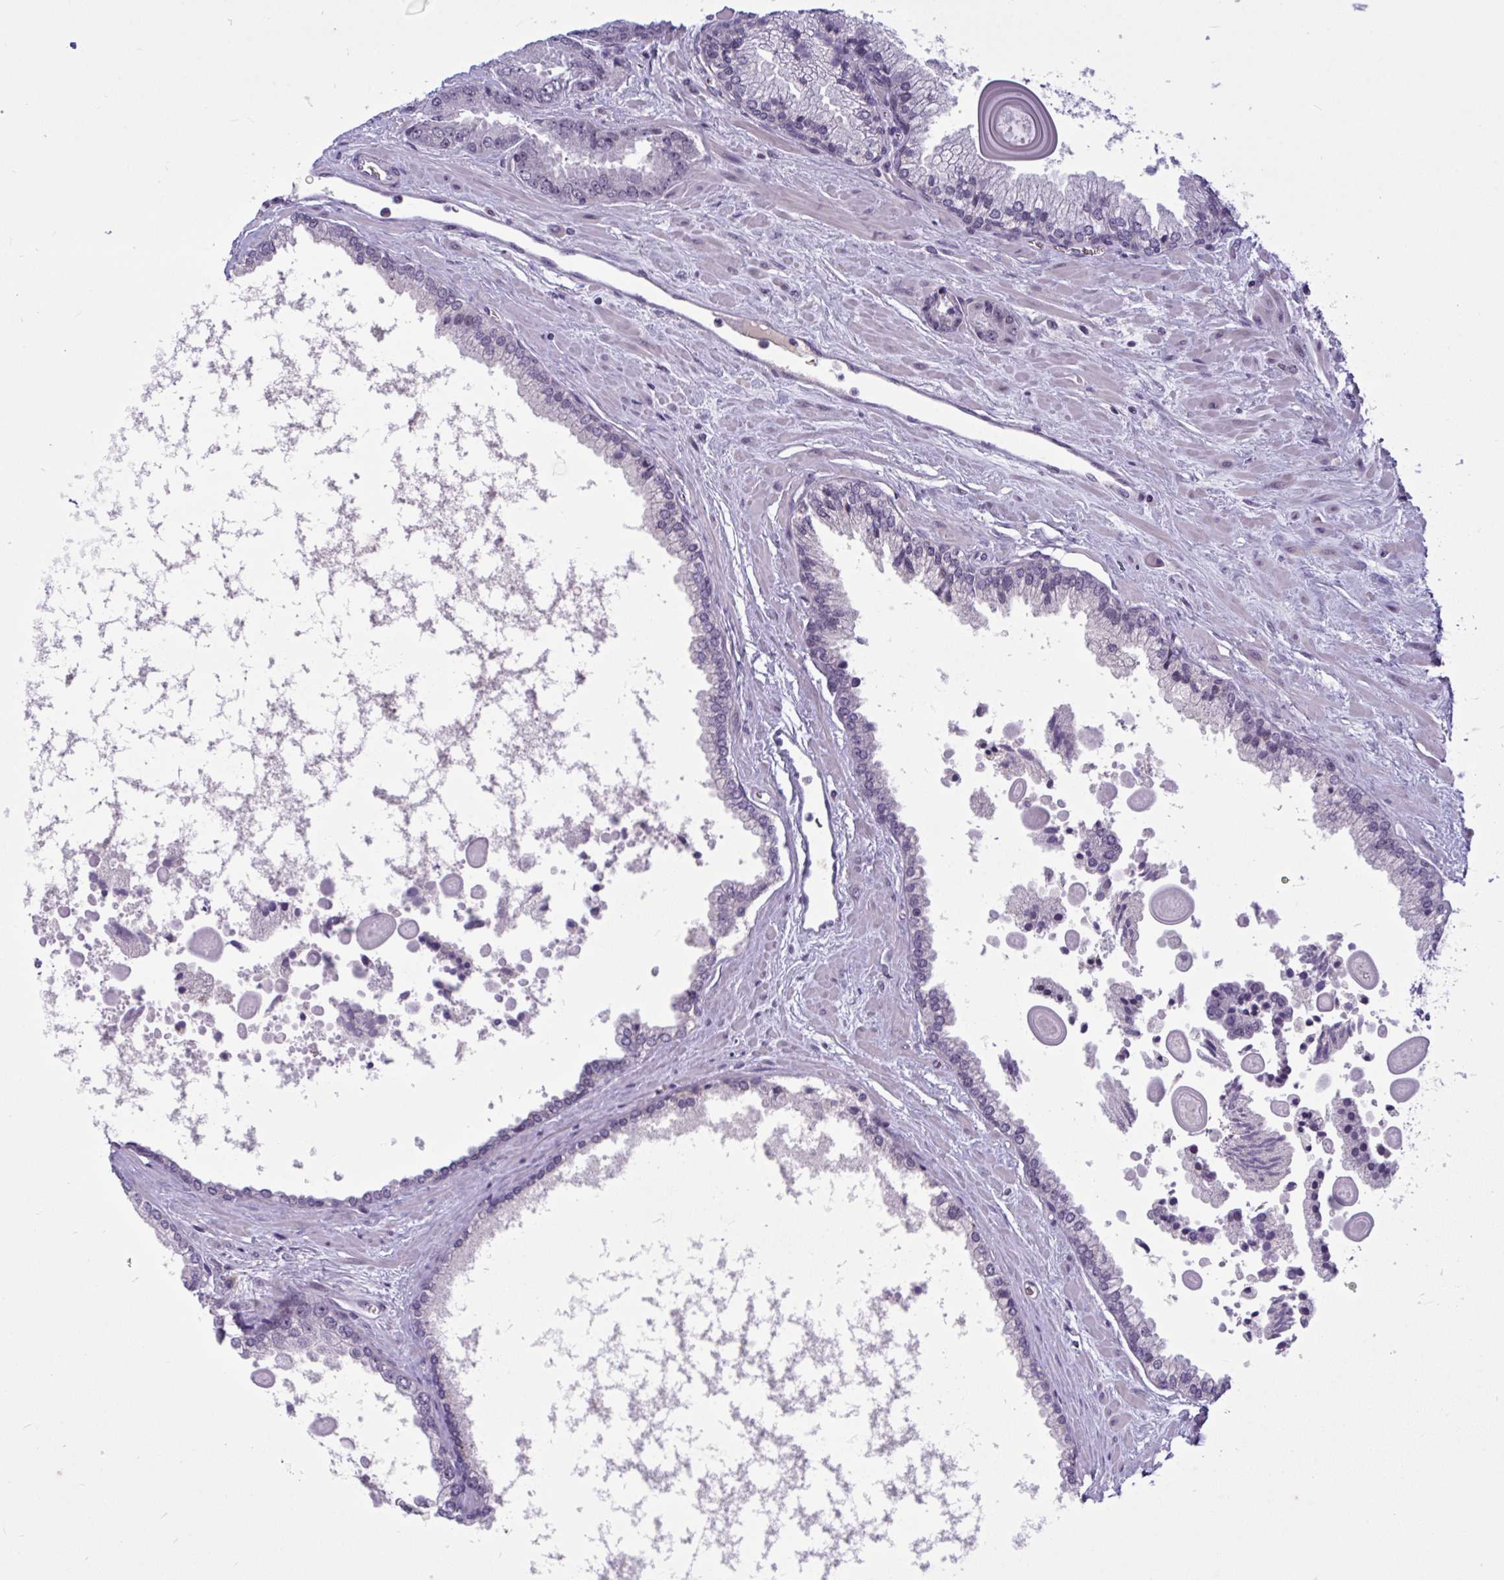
{"staining": {"intensity": "negative", "quantity": "none", "location": "none"}, "tissue": "prostate cancer", "cell_type": "Tumor cells", "image_type": "cancer", "snomed": [{"axis": "morphology", "description": "Adenocarcinoma, Low grade"}, {"axis": "topography", "description": "Prostate"}], "caption": "Low-grade adenocarcinoma (prostate) stained for a protein using immunohistochemistry exhibits no staining tumor cells.", "gene": "CNGB3", "patient": {"sex": "male", "age": 67}}